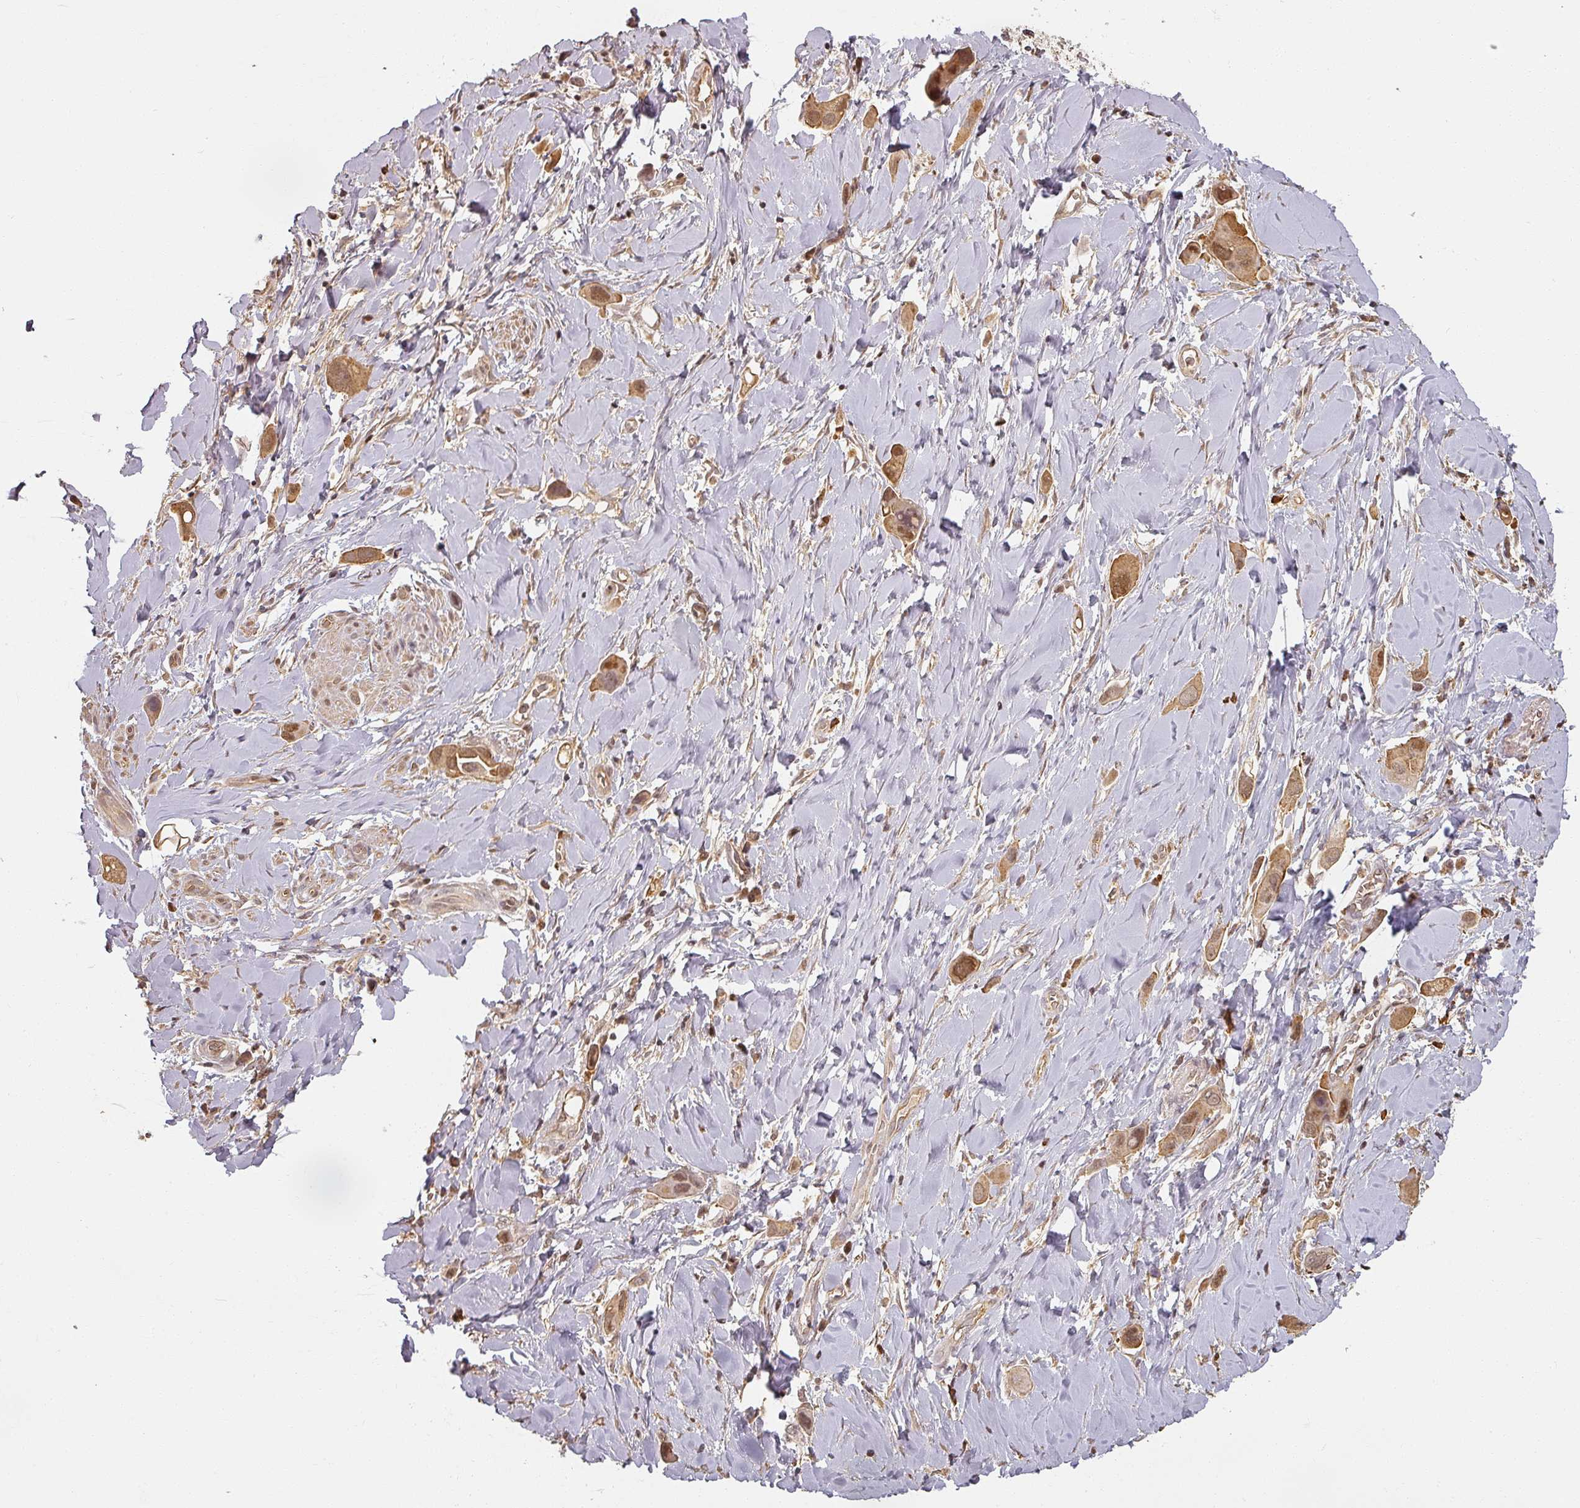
{"staining": {"intensity": "moderate", "quantity": ">75%", "location": "cytoplasmic/membranous,nuclear"}, "tissue": "lung cancer", "cell_type": "Tumor cells", "image_type": "cancer", "snomed": [{"axis": "morphology", "description": "Adenocarcinoma, NOS"}, {"axis": "topography", "description": "Lung"}], "caption": "There is medium levels of moderate cytoplasmic/membranous and nuclear positivity in tumor cells of adenocarcinoma (lung), as demonstrated by immunohistochemical staining (brown color).", "gene": "MED19", "patient": {"sex": "male", "age": 76}}